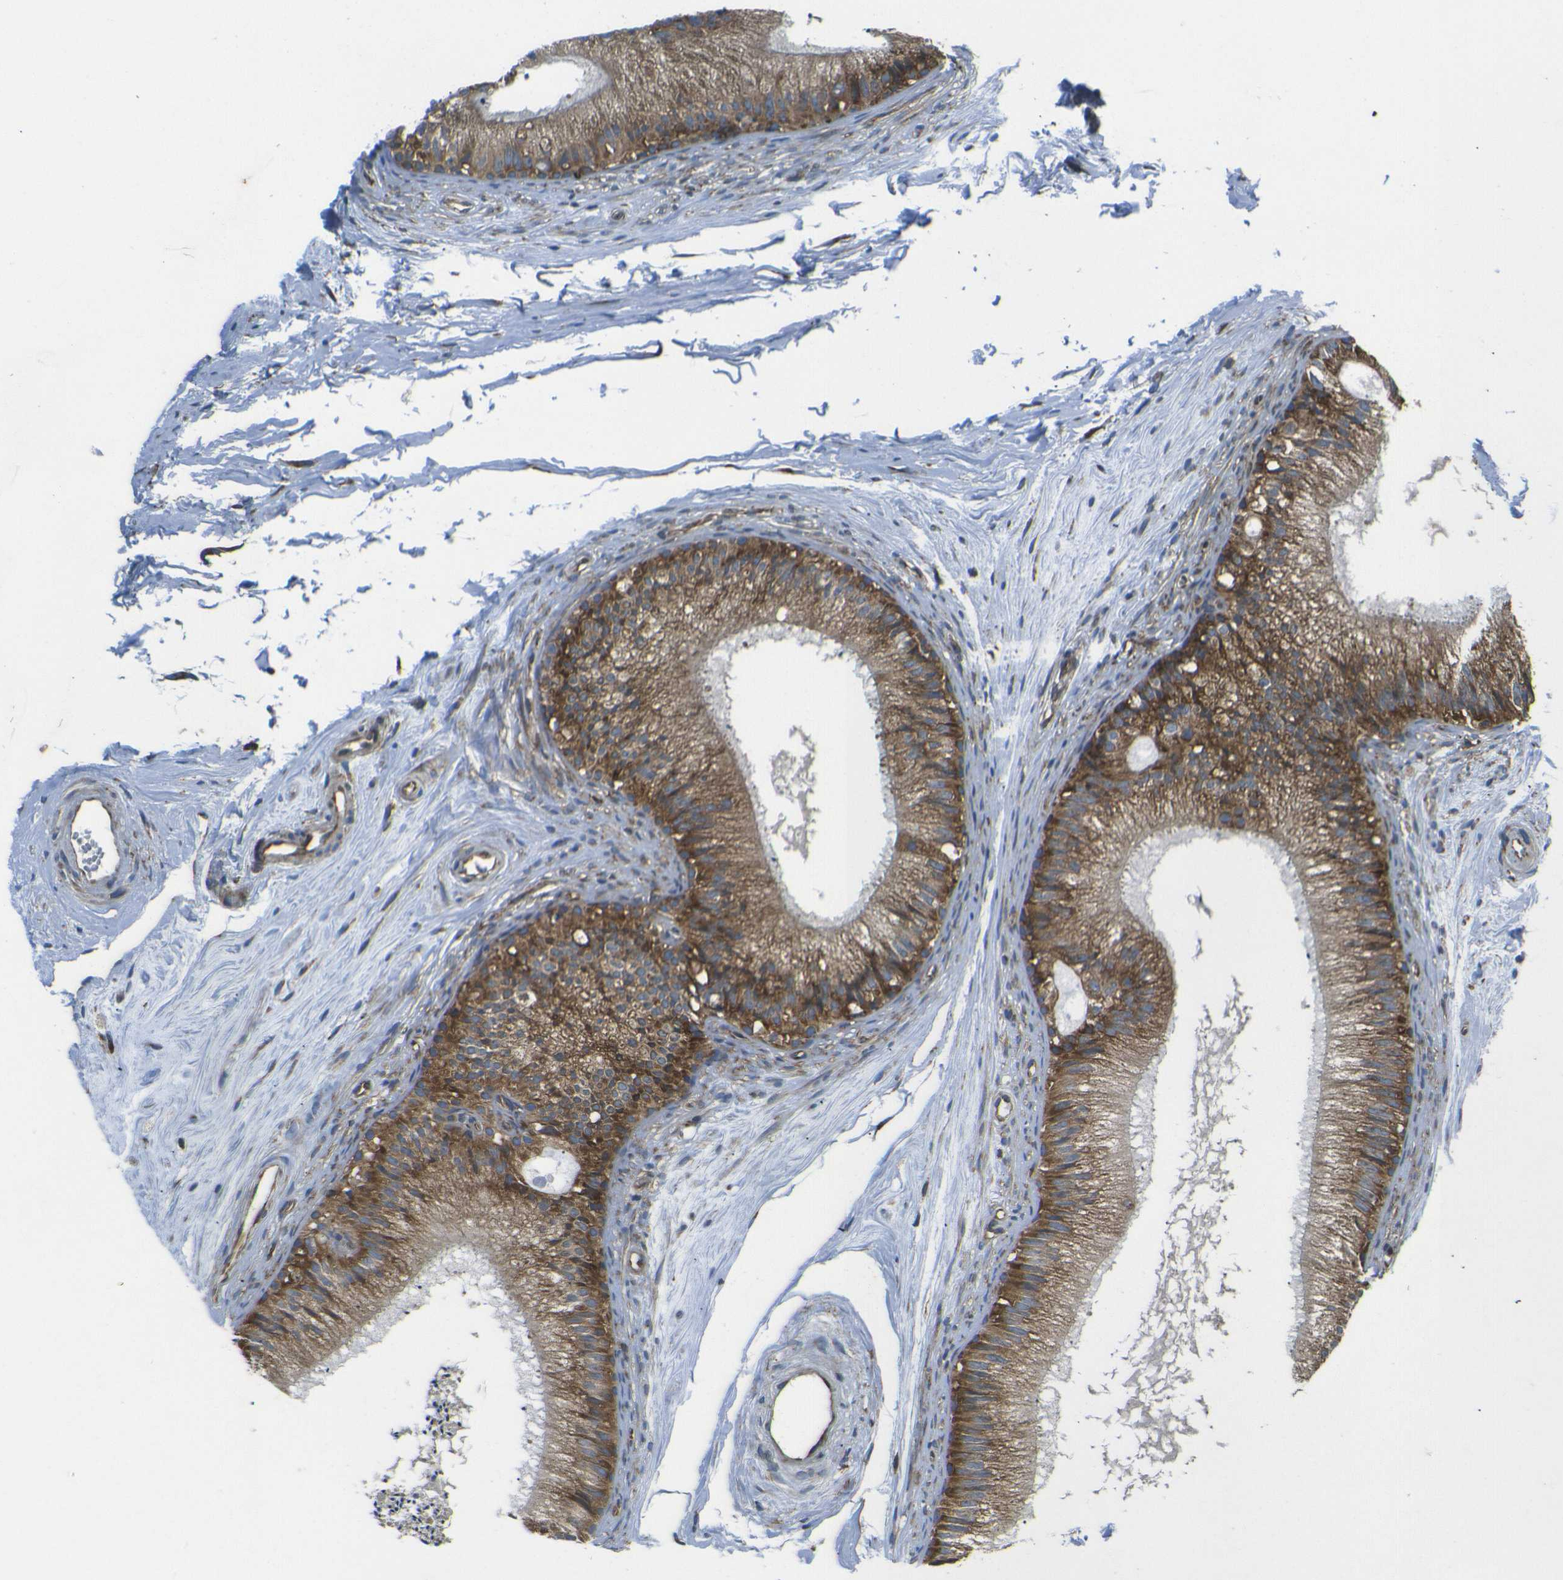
{"staining": {"intensity": "moderate", "quantity": ">75%", "location": "cytoplasmic/membranous"}, "tissue": "epididymis", "cell_type": "Glandular cells", "image_type": "normal", "snomed": [{"axis": "morphology", "description": "Normal tissue, NOS"}, {"axis": "topography", "description": "Epididymis"}], "caption": "Immunohistochemical staining of benign human epididymis reveals >75% levels of moderate cytoplasmic/membranous protein positivity in approximately >75% of glandular cells.", "gene": "RPSA", "patient": {"sex": "male", "age": 56}}